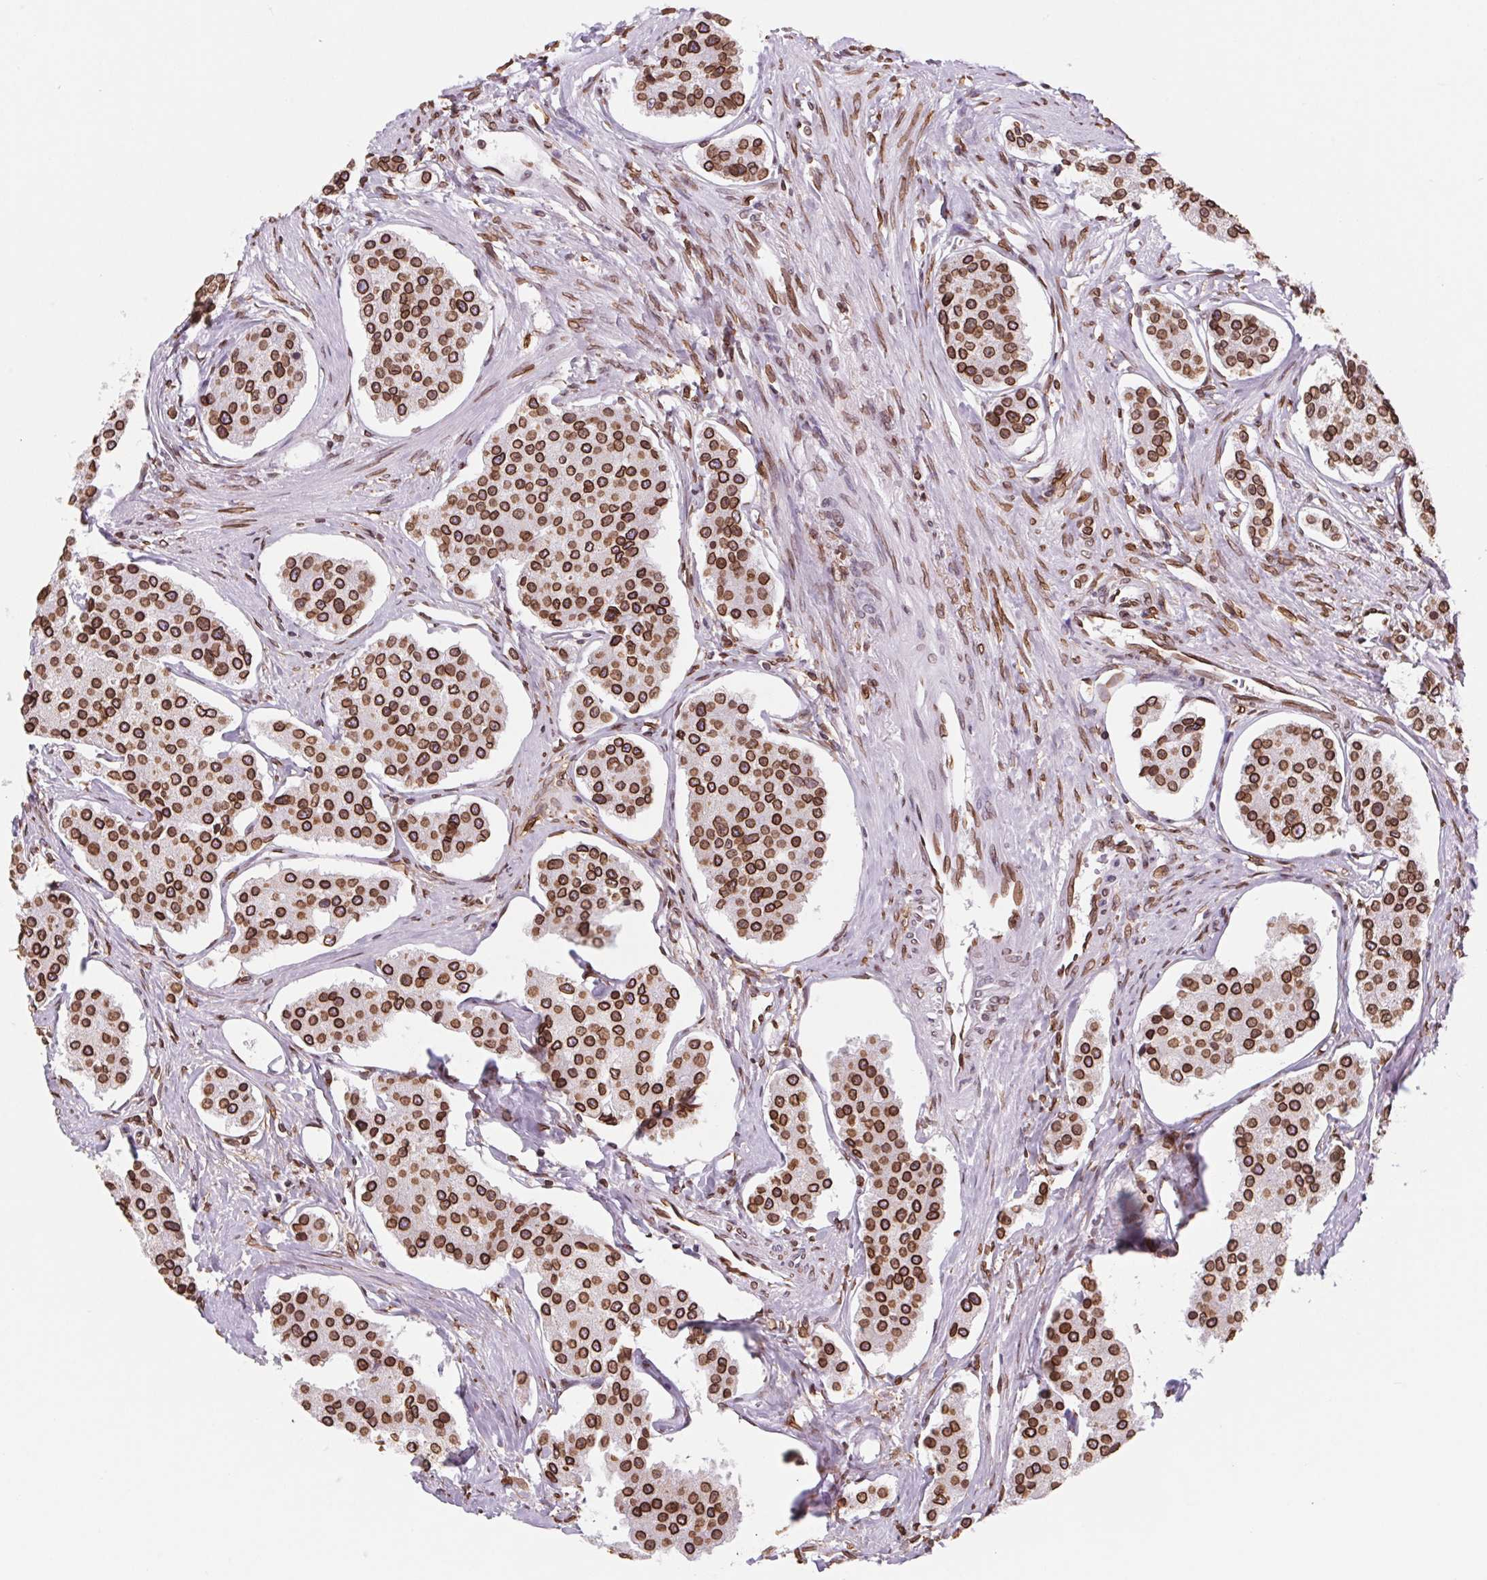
{"staining": {"intensity": "strong", "quantity": ">75%", "location": "cytoplasmic/membranous,nuclear"}, "tissue": "carcinoid", "cell_type": "Tumor cells", "image_type": "cancer", "snomed": [{"axis": "morphology", "description": "Carcinoid, malignant, NOS"}, {"axis": "topography", "description": "Small intestine"}], "caption": "A brown stain labels strong cytoplasmic/membranous and nuclear staining of a protein in human carcinoid tumor cells.", "gene": "LMNB2", "patient": {"sex": "female", "age": 65}}